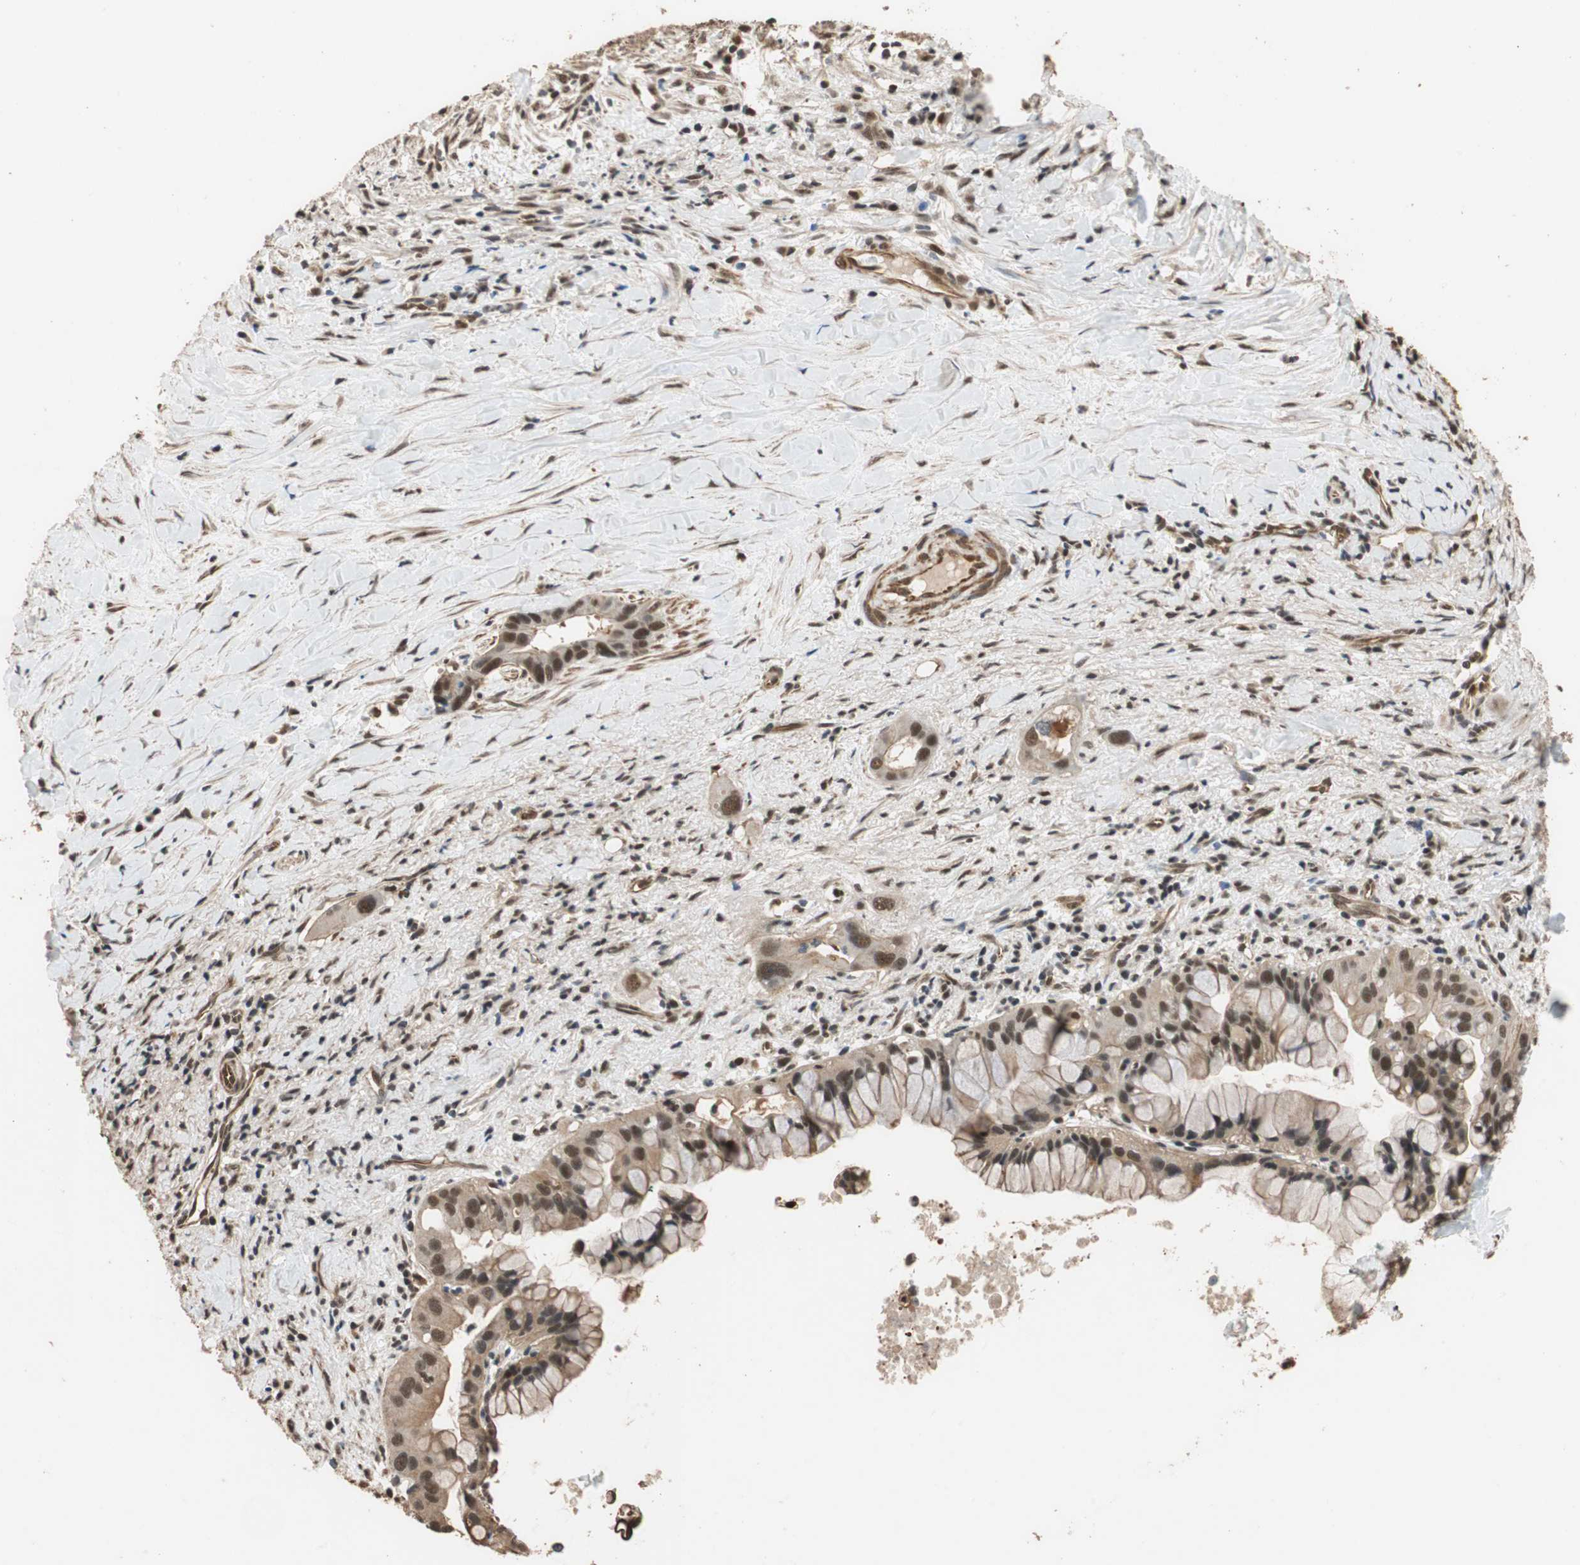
{"staining": {"intensity": "strong", "quantity": ">75%", "location": "nuclear"}, "tissue": "liver cancer", "cell_type": "Tumor cells", "image_type": "cancer", "snomed": [{"axis": "morphology", "description": "Cholangiocarcinoma"}, {"axis": "topography", "description": "Liver"}], "caption": "Immunohistochemical staining of liver cancer reveals strong nuclear protein positivity in approximately >75% of tumor cells.", "gene": "CDC5L", "patient": {"sex": "female", "age": 65}}